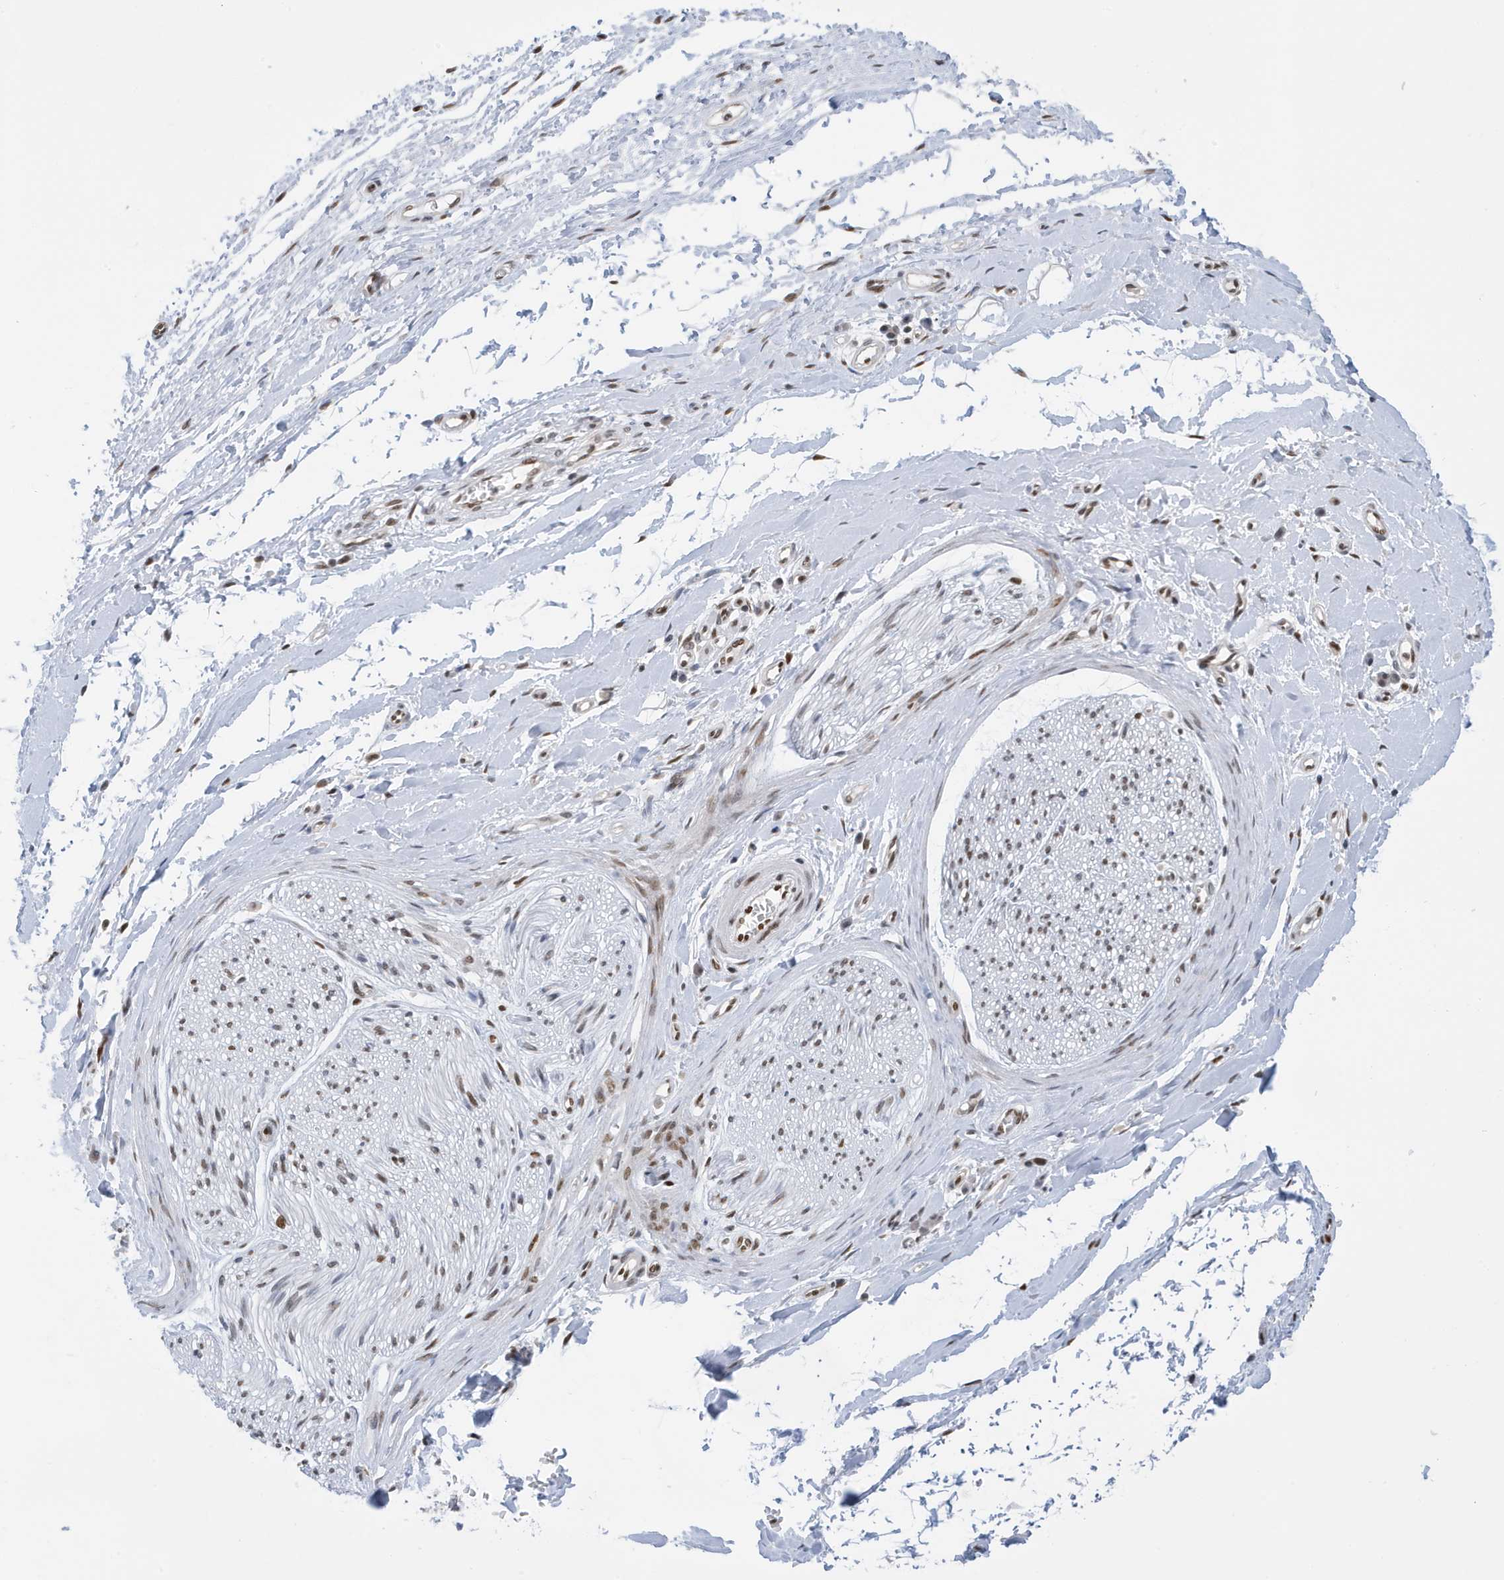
{"staining": {"intensity": "moderate", "quantity": ">75%", "location": "nuclear"}, "tissue": "soft tissue", "cell_type": "Fibroblasts", "image_type": "normal", "snomed": [{"axis": "morphology", "description": "Normal tissue, NOS"}, {"axis": "morphology", "description": "Adenocarcinoma, NOS"}, {"axis": "topography", "description": "Stomach, upper"}, {"axis": "topography", "description": "Peripheral nerve tissue"}], "caption": "A histopathology image showing moderate nuclear expression in approximately >75% of fibroblasts in unremarkable soft tissue, as visualized by brown immunohistochemical staining.", "gene": "PCYT1A", "patient": {"sex": "male", "age": 62}}